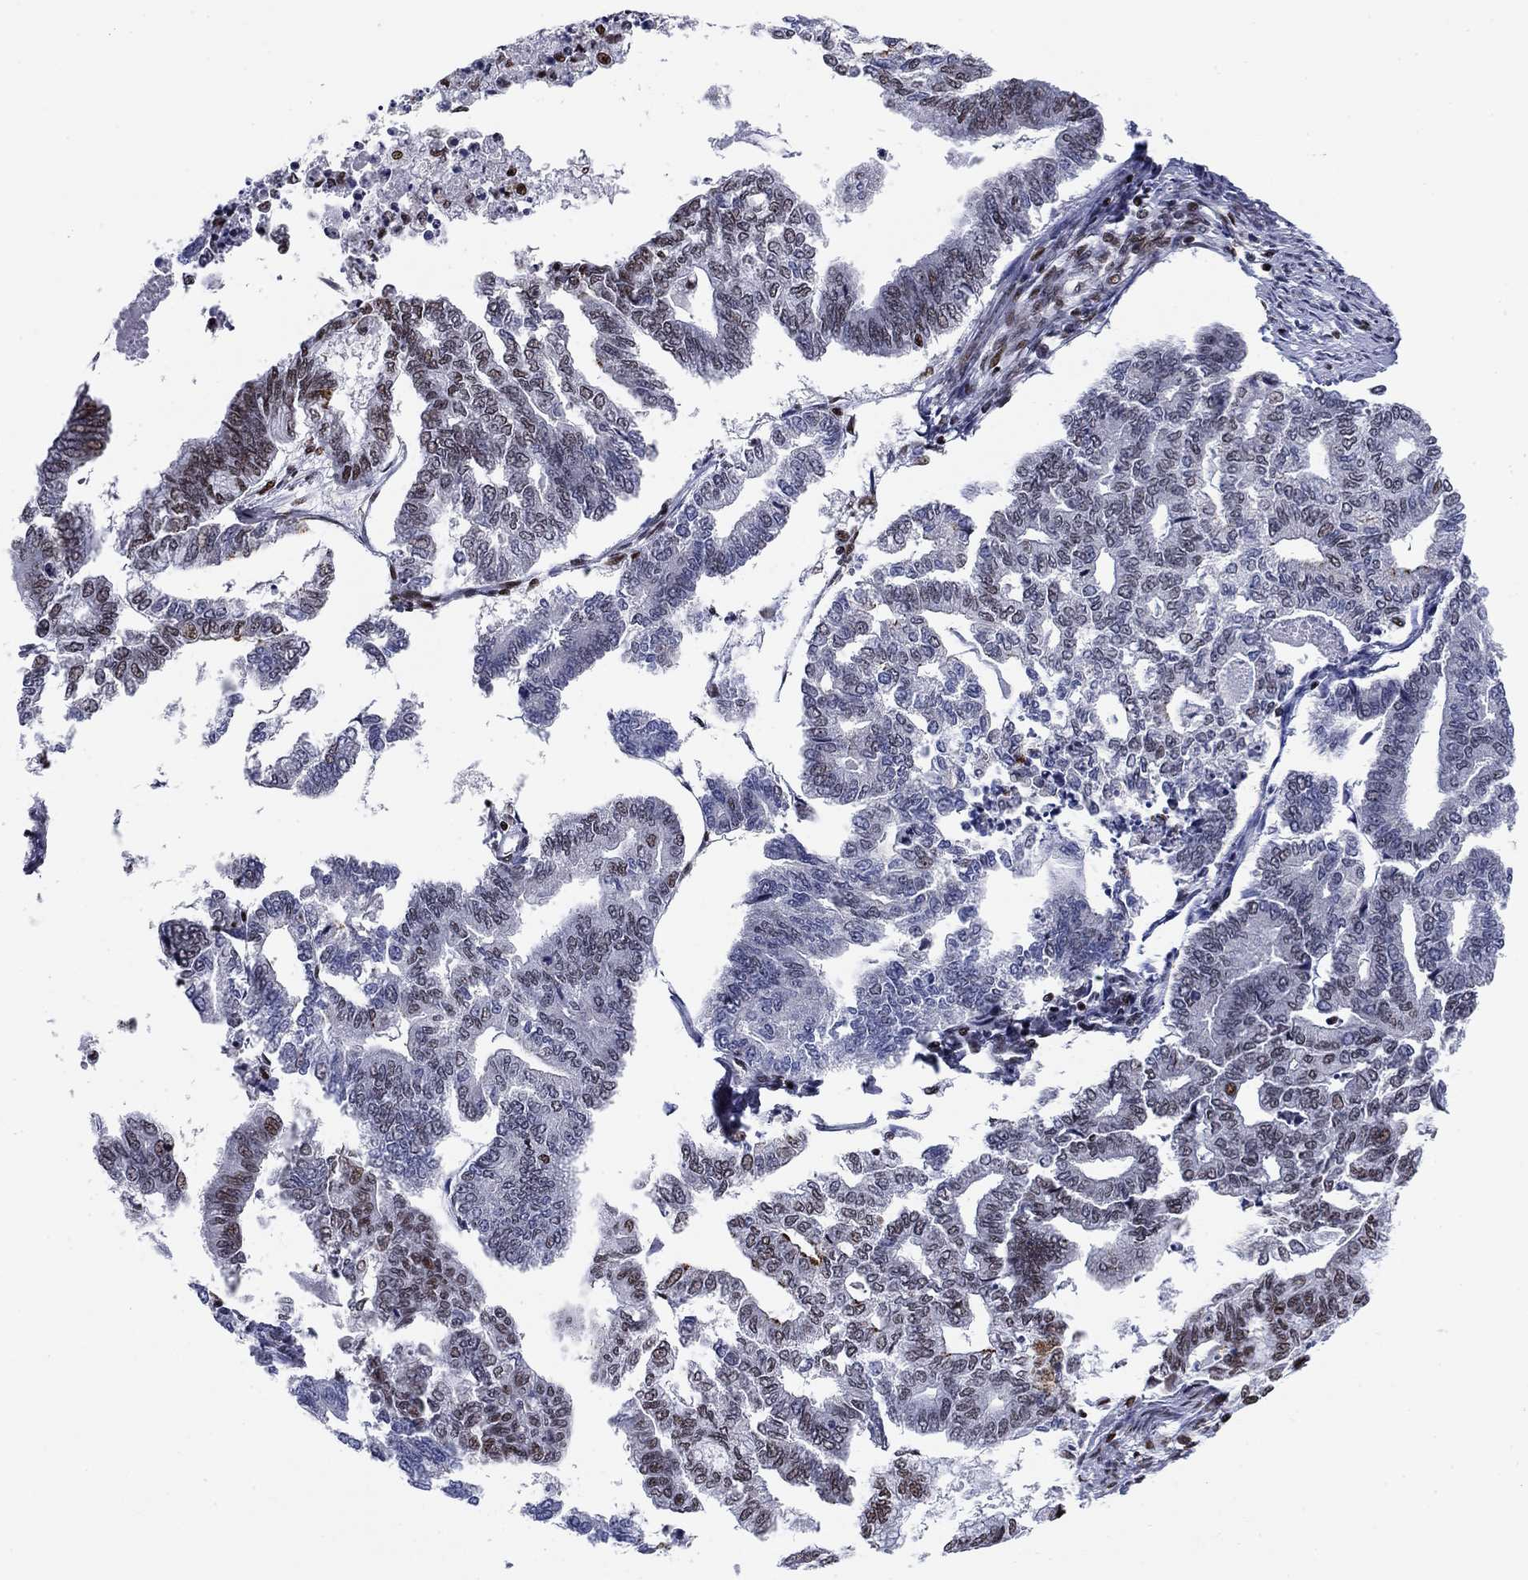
{"staining": {"intensity": "moderate", "quantity": "25%-75%", "location": "nuclear"}, "tissue": "endometrial cancer", "cell_type": "Tumor cells", "image_type": "cancer", "snomed": [{"axis": "morphology", "description": "Adenocarcinoma, NOS"}, {"axis": "topography", "description": "Endometrium"}], "caption": "Endometrial cancer (adenocarcinoma) was stained to show a protein in brown. There is medium levels of moderate nuclear expression in approximately 25%-75% of tumor cells. (DAB IHC with brightfield microscopy, high magnification).", "gene": "RPRD1B", "patient": {"sex": "female", "age": 79}}